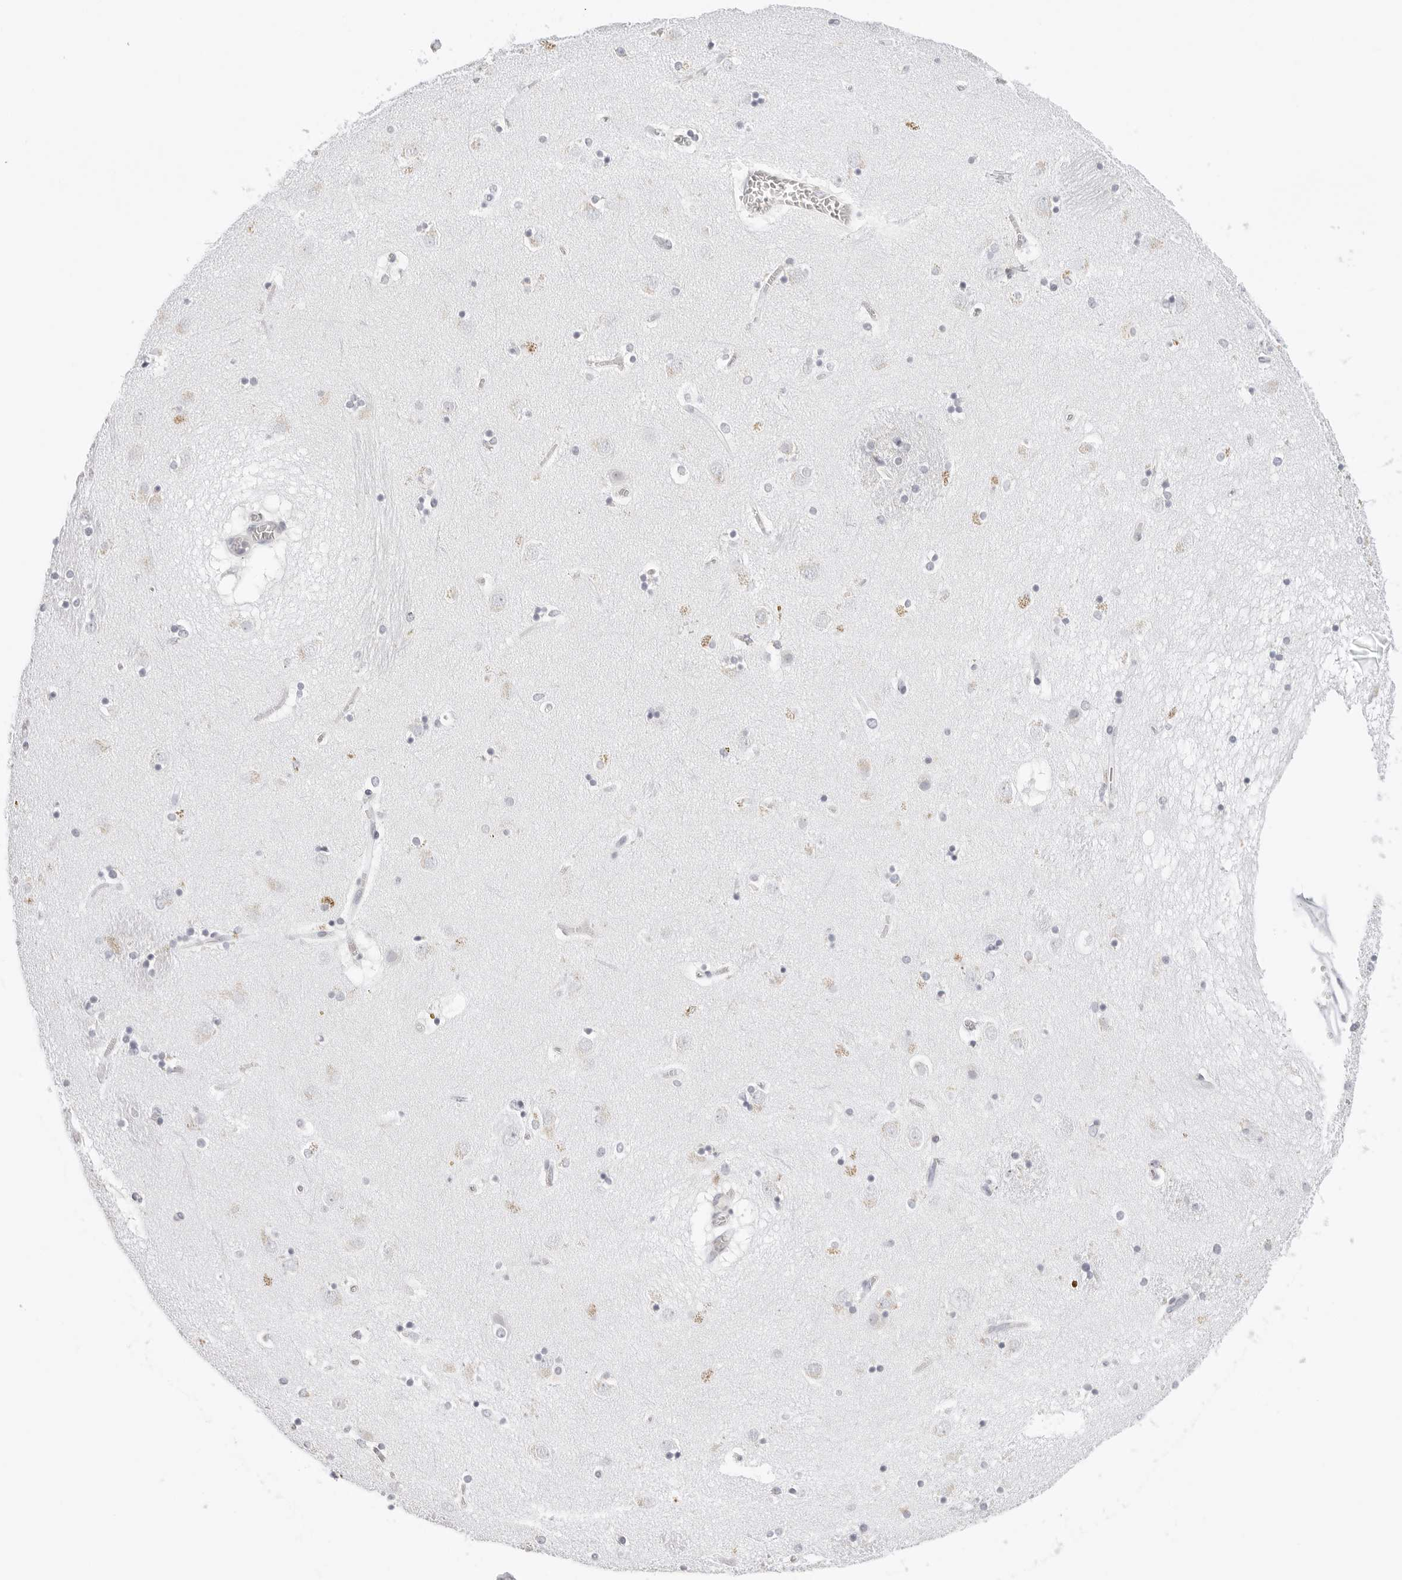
{"staining": {"intensity": "negative", "quantity": "none", "location": "none"}, "tissue": "caudate", "cell_type": "Glial cells", "image_type": "normal", "snomed": [{"axis": "morphology", "description": "Normal tissue, NOS"}, {"axis": "topography", "description": "Lateral ventricle wall"}], "caption": "This is an immunohistochemistry image of benign human caudate. There is no staining in glial cells.", "gene": "EDN2", "patient": {"sex": "male", "age": 70}}